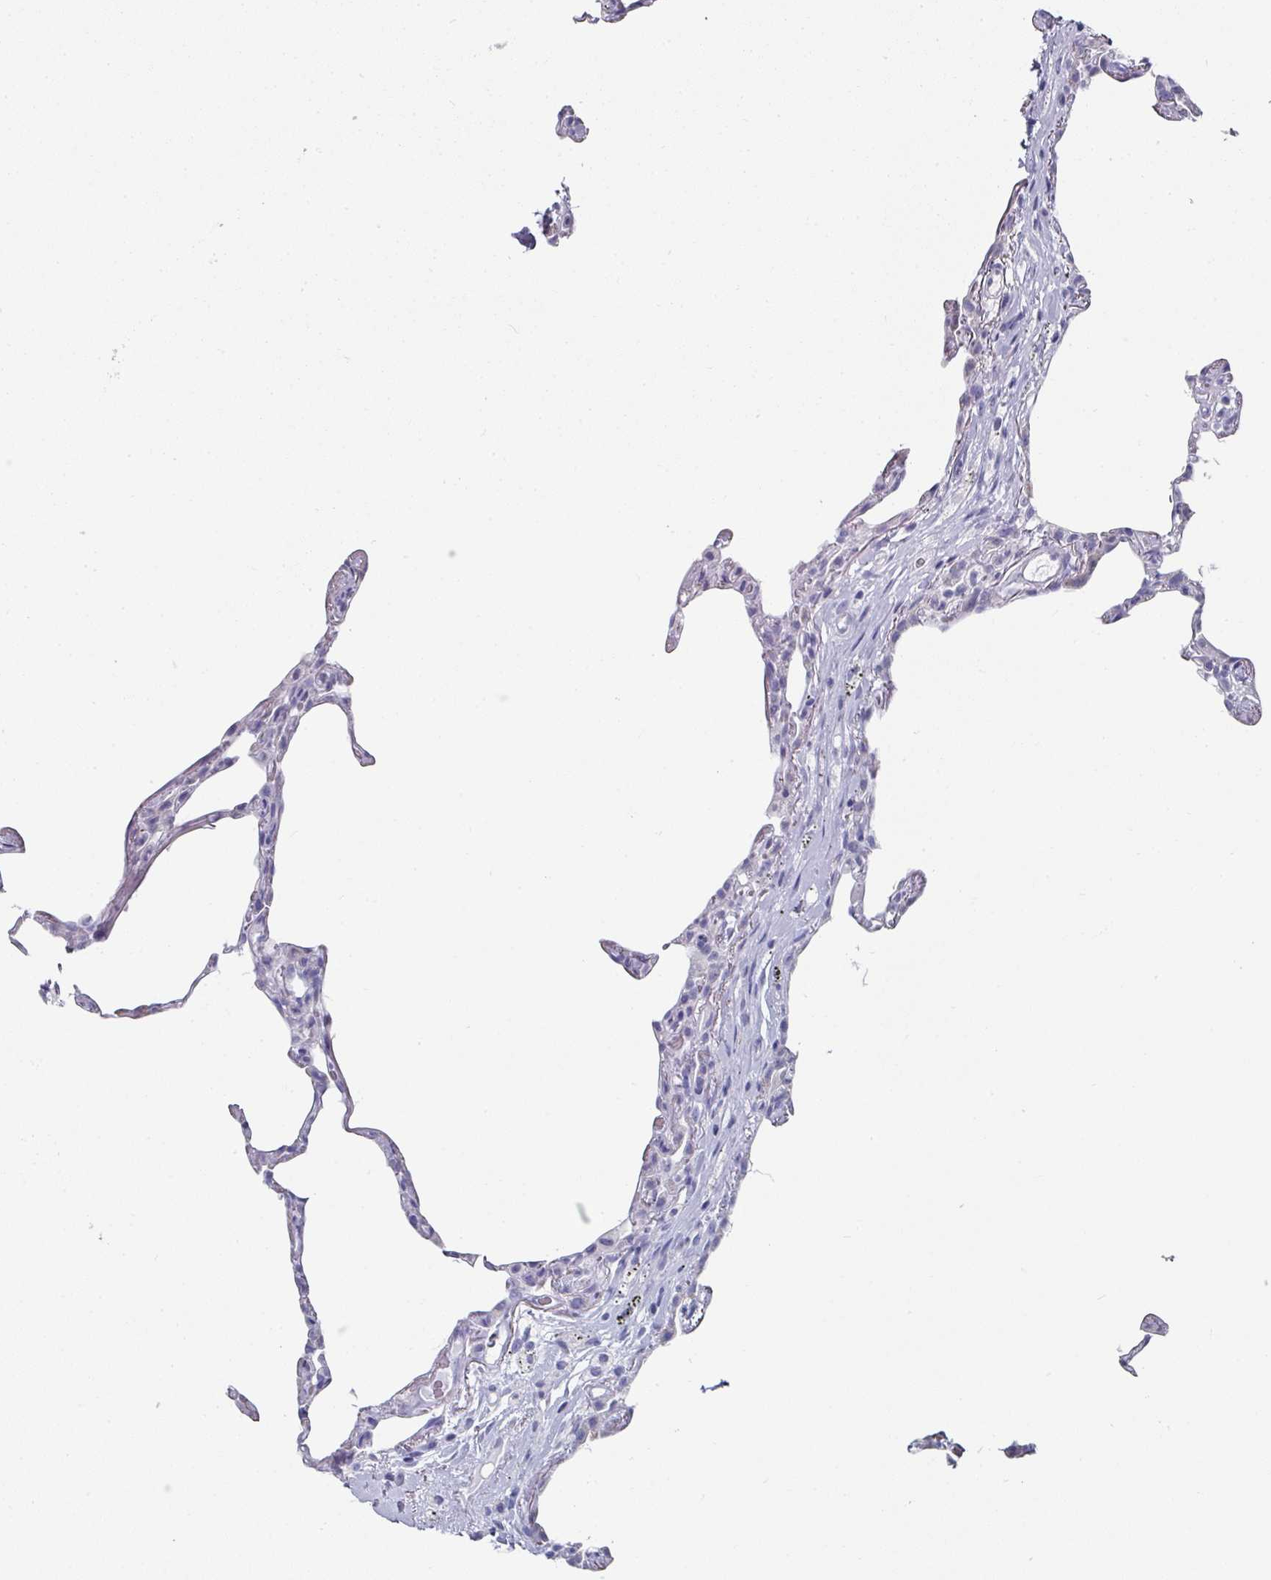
{"staining": {"intensity": "negative", "quantity": "none", "location": "none"}, "tissue": "lung", "cell_type": "Alveolar cells", "image_type": "normal", "snomed": [{"axis": "morphology", "description": "Normal tissue, NOS"}, {"axis": "topography", "description": "Lung"}], "caption": "Immunohistochemical staining of normal human lung reveals no significant positivity in alveolar cells.", "gene": "SETBP1", "patient": {"sex": "female", "age": 57}}